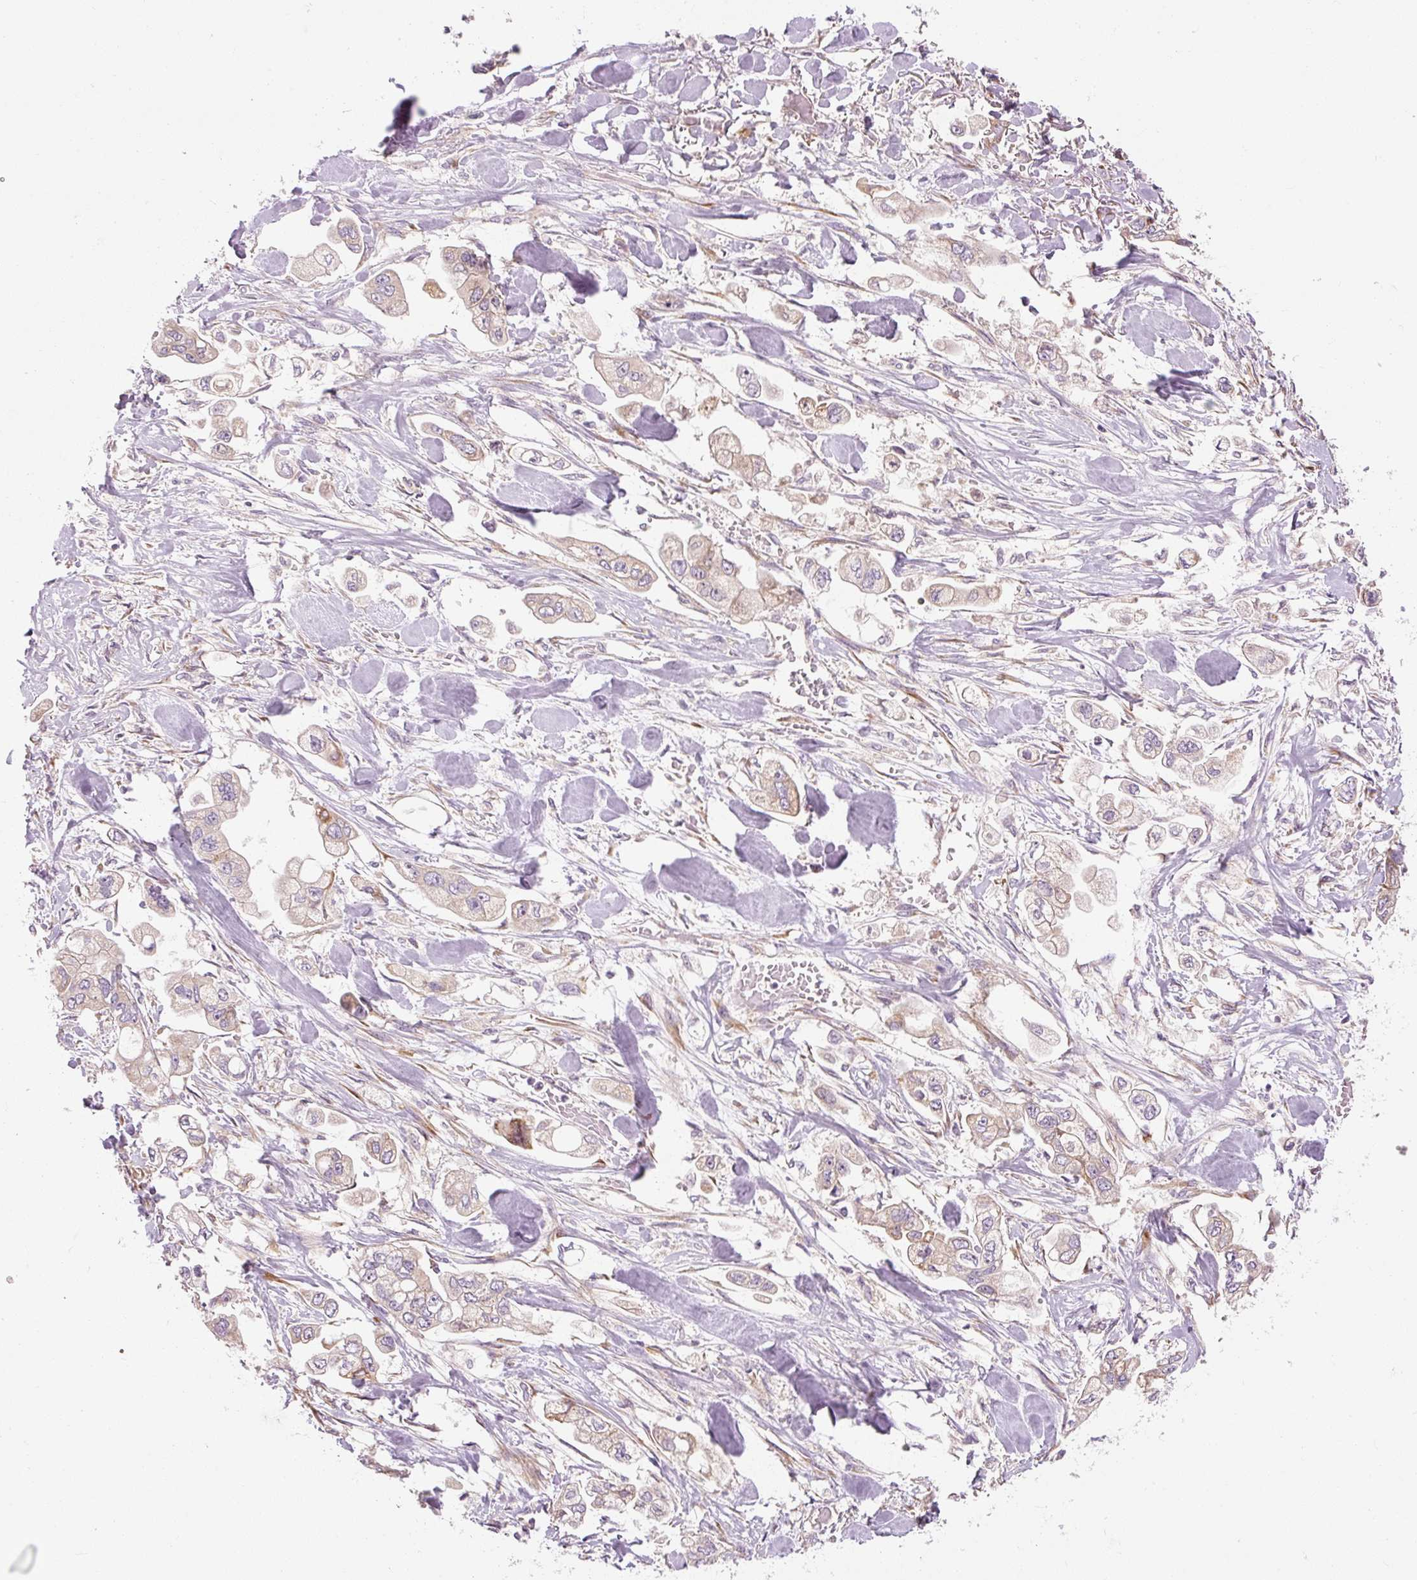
{"staining": {"intensity": "moderate", "quantity": "<25%", "location": "cytoplasmic/membranous"}, "tissue": "stomach cancer", "cell_type": "Tumor cells", "image_type": "cancer", "snomed": [{"axis": "morphology", "description": "Adenocarcinoma, NOS"}, {"axis": "topography", "description": "Stomach"}], "caption": "A low amount of moderate cytoplasmic/membranous staining is appreciated in about <25% of tumor cells in stomach cancer tissue.", "gene": "PRSS48", "patient": {"sex": "male", "age": 62}}